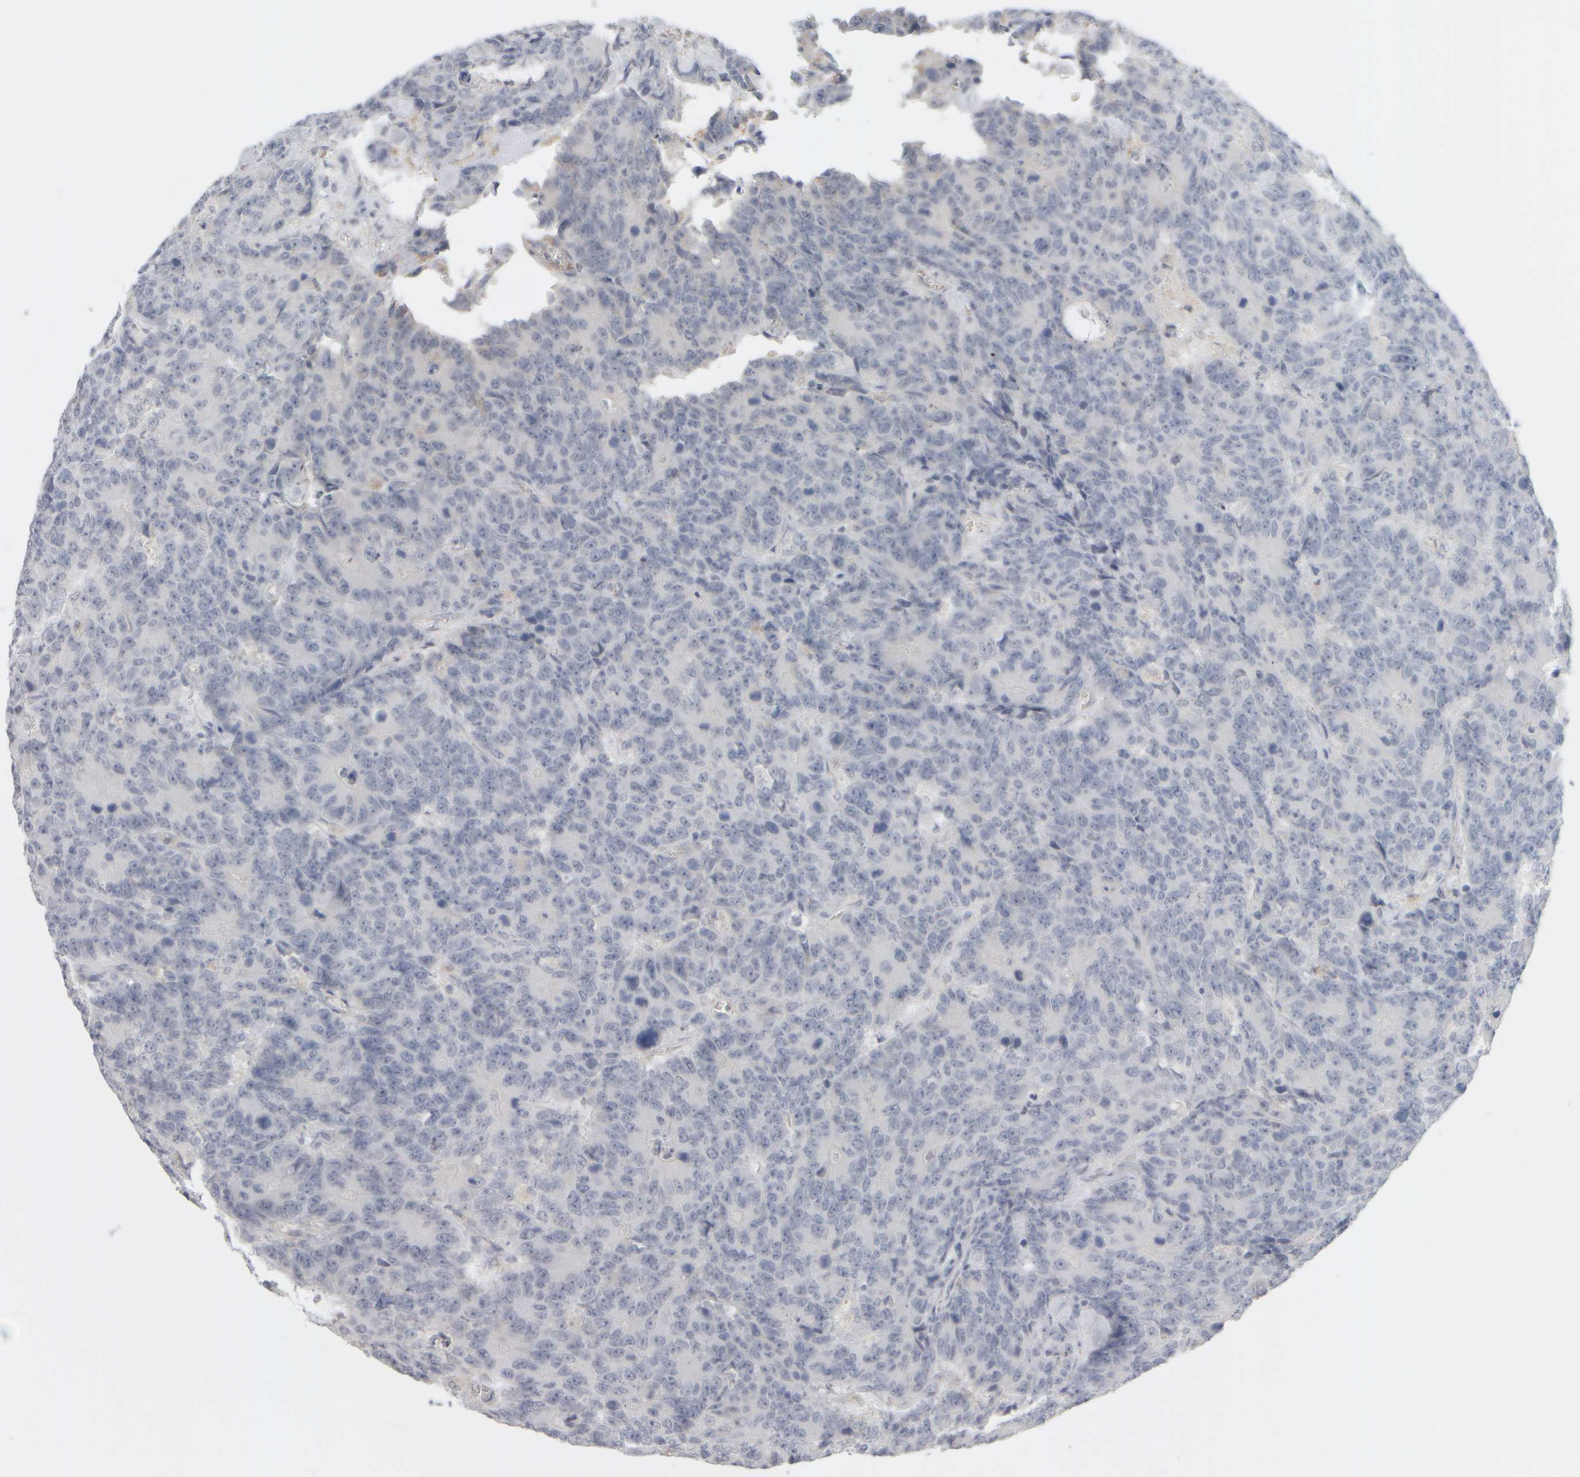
{"staining": {"intensity": "negative", "quantity": "none", "location": "none"}, "tissue": "colorectal cancer", "cell_type": "Tumor cells", "image_type": "cancer", "snomed": [{"axis": "morphology", "description": "Adenocarcinoma, NOS"}, {"axis": "topography", "description": "Colon"}], "caption": "Micrograph shows no protein staining in tumor cells of adenocarcinoma (colorectal) tissue.", "gene": "ZNF112", "patient": {"sex": "female", "age": 86}}